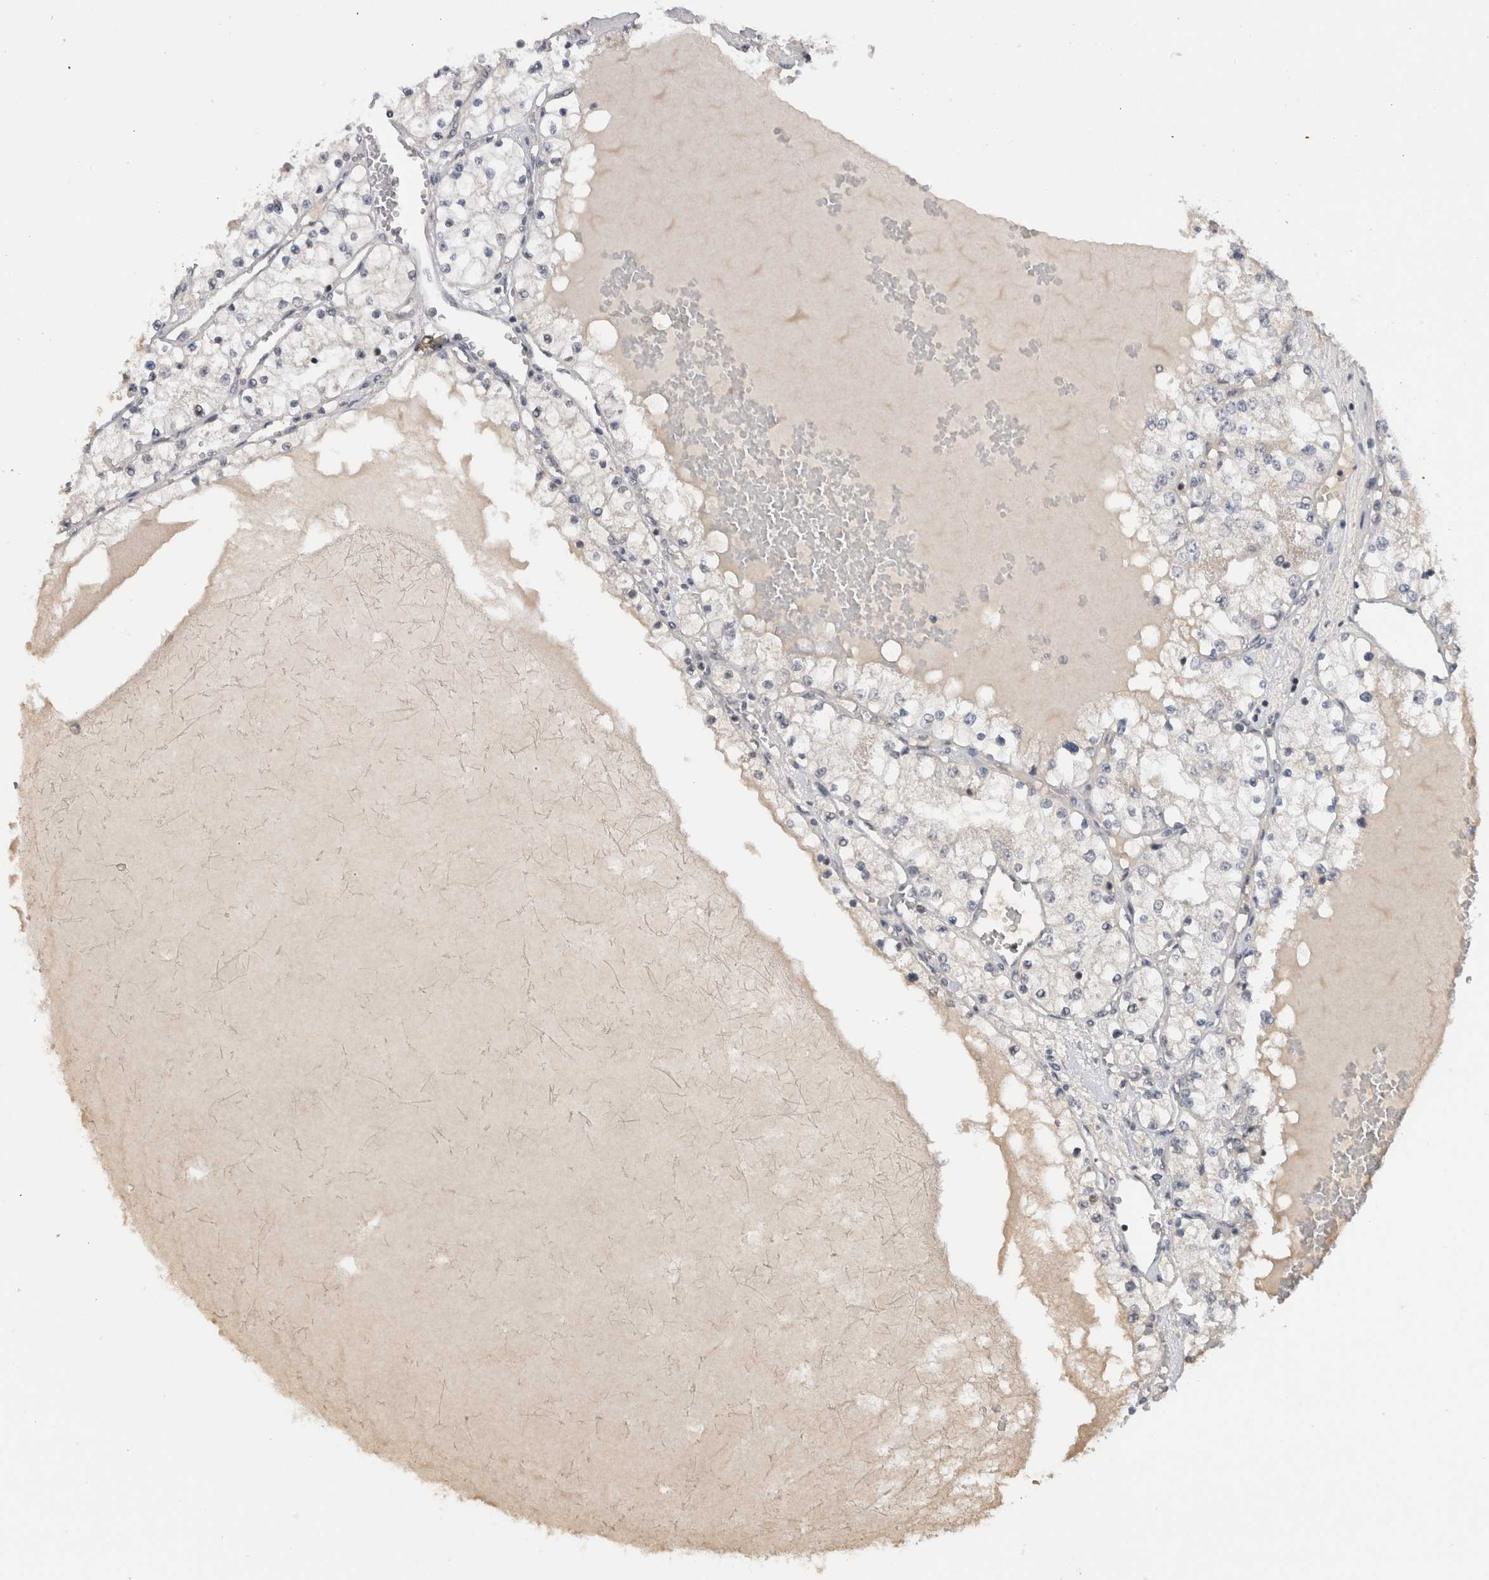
{"staining": {"intensity": "negative", "quantity": "none", "location": "none"}, "tissue": "renal cancer", "cell_type": "Tumor cells", "image_type": "cancer", "snomed": [{"axis": "morphology", "description": "Adenocarcinoma, NOS"}, {"axis": "topography", "description": "Kidney"}], "caption": "Renal cancer (adenocarcinoma) was stained to show a protein in brown. There is no significant expression in tumor cells. The staining is performed using DAB brown chromogen with nuclei counter-stained in using hematoxylin.", "gene": "DAXX", "patient": {"sex": "male", "age": 68}}